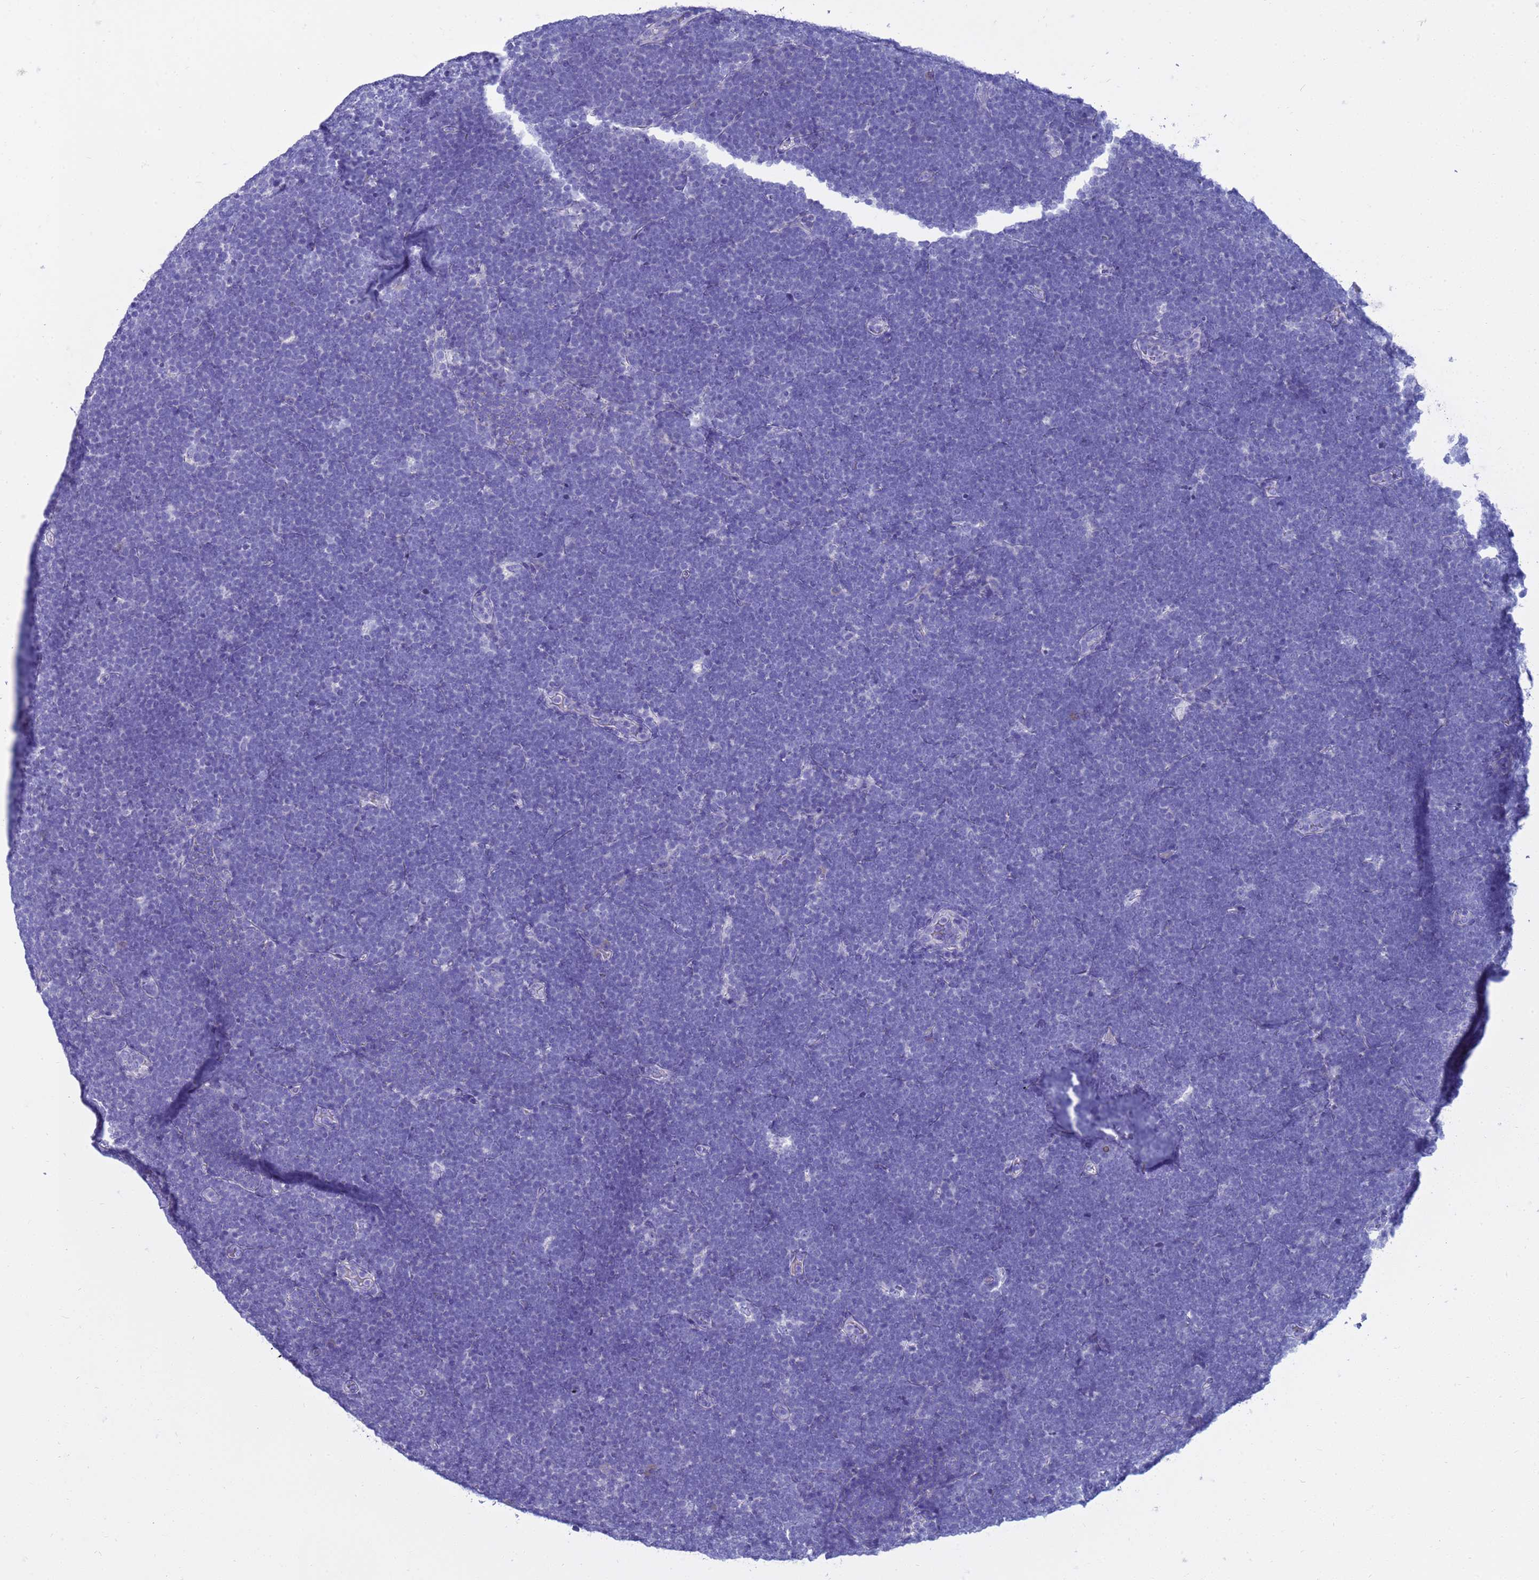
{"staining": {"intensity": "negative", "quantity": "none", "location": "none"}, "tissue": "lymphoma", "cell_type": "Tumor cells", "image_type": "cancer", "snomed": [{"axis": "morphology", "description": "Malignant lymphoma, non-Hodgkin's type, High grade"}, {"axis": "topography", "description": "Lymph node"}], "caption": "Immunohistochemistry photomicrograph of human malignant lymphoma, non-Hodgkin's type (high-grade) stained for a protein (brown), which reveals no staining in tumor cells.", "gene": "SYCN", "patient": {"sex": "male", "age": 13}}